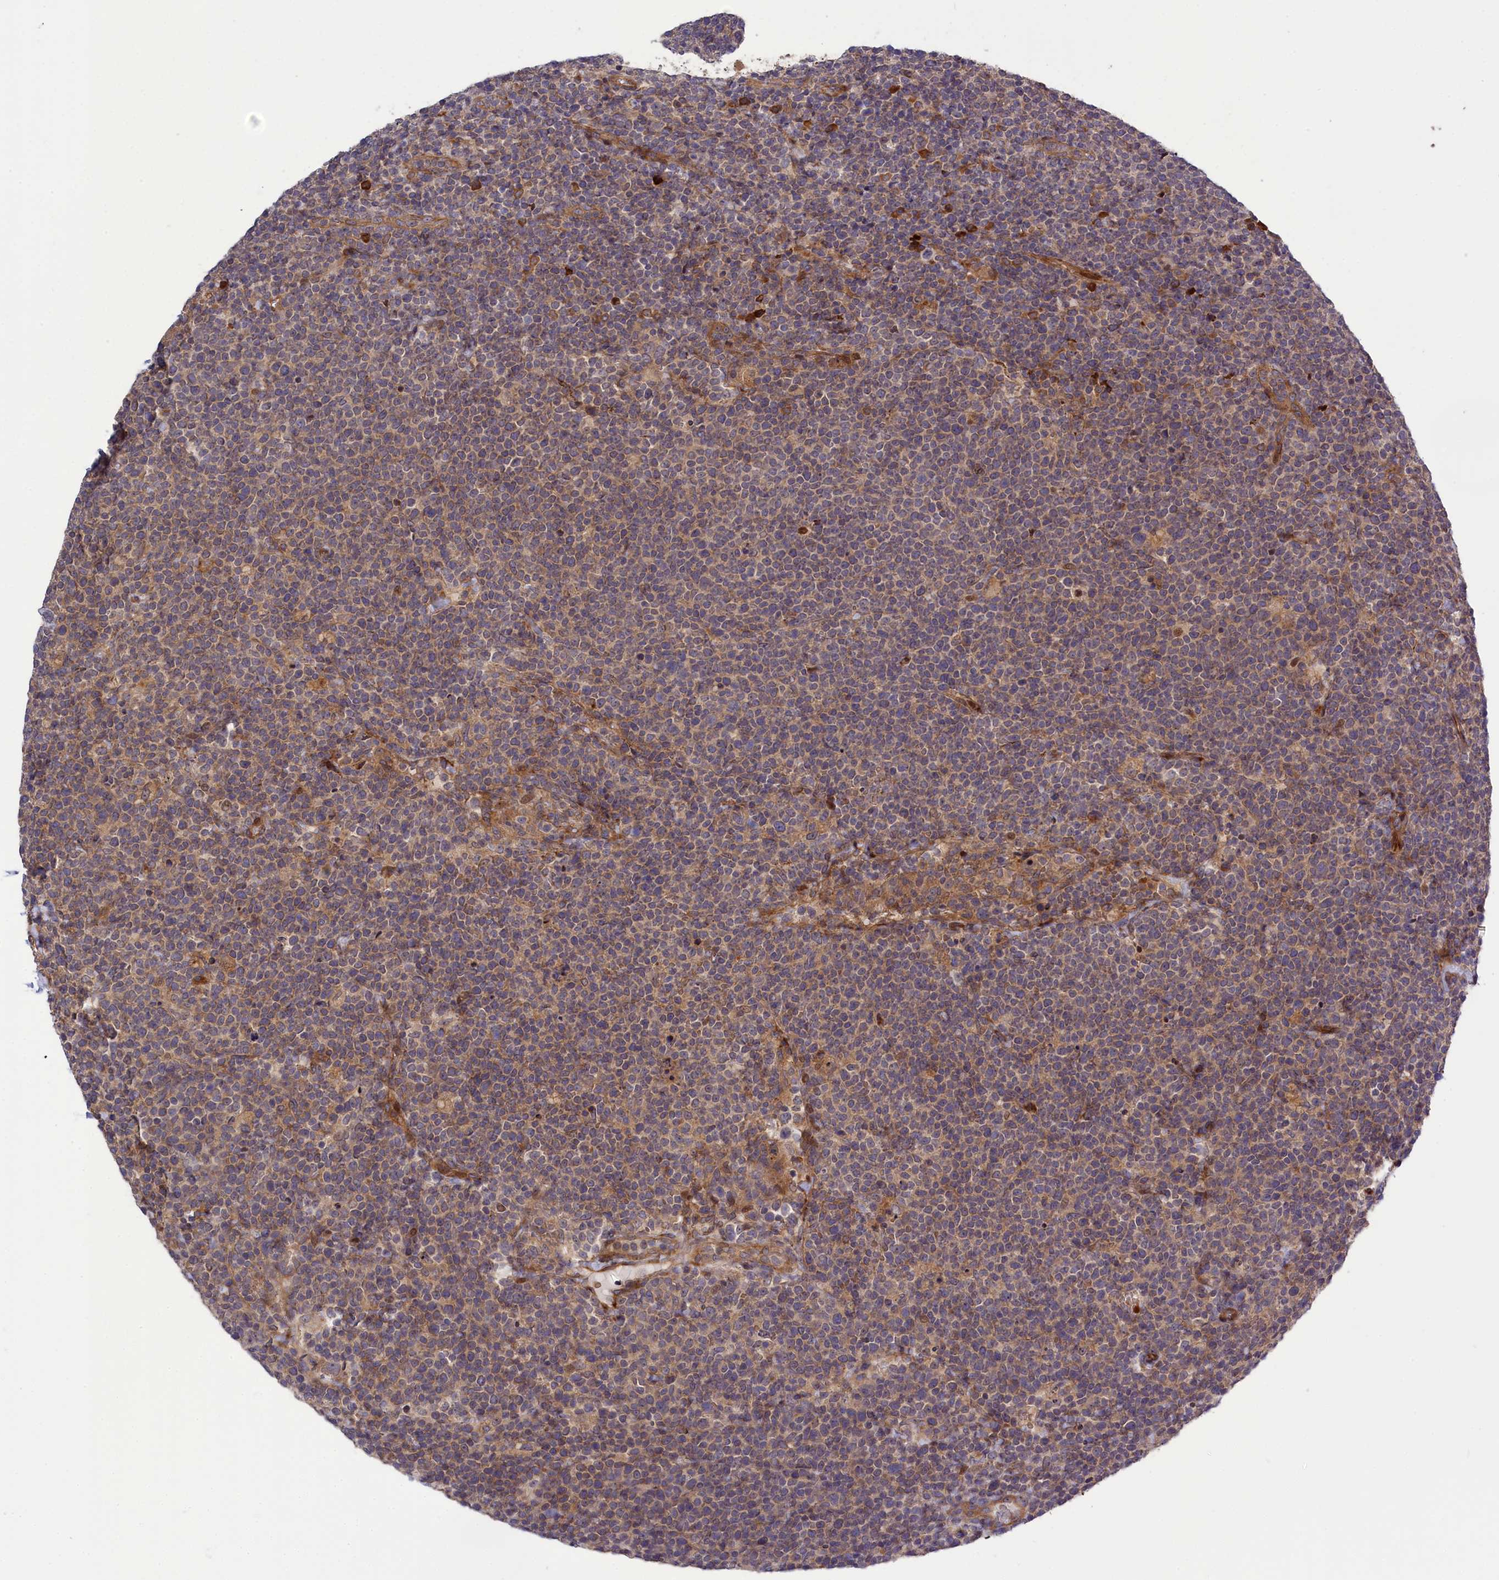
{"staining": {"intensity": "weak", "quantity": "25%-75%", "location": "cytoplasmic/membranous"}, "tissue": "lymphoma", "cell_type": "Tumor cells", "image_type": "cancer", "snomed": [{"axis": "morphology", "description": "Malignant lymphoma, non-Hodgkin's type, High grade"}, {"axis": "topography", "description": "Lymph node"}], "caption": "The image reveals immunohistochemical staining of lymphoma. There is weak cytoplasmic/membranous positivity is seen in about 25%-75% of tumor cells. (DAB IHC, brown staining for protein, blue staining for nuclei).", "gene": "DDX60L", "patient": {"sex": "male", "age": 61}}